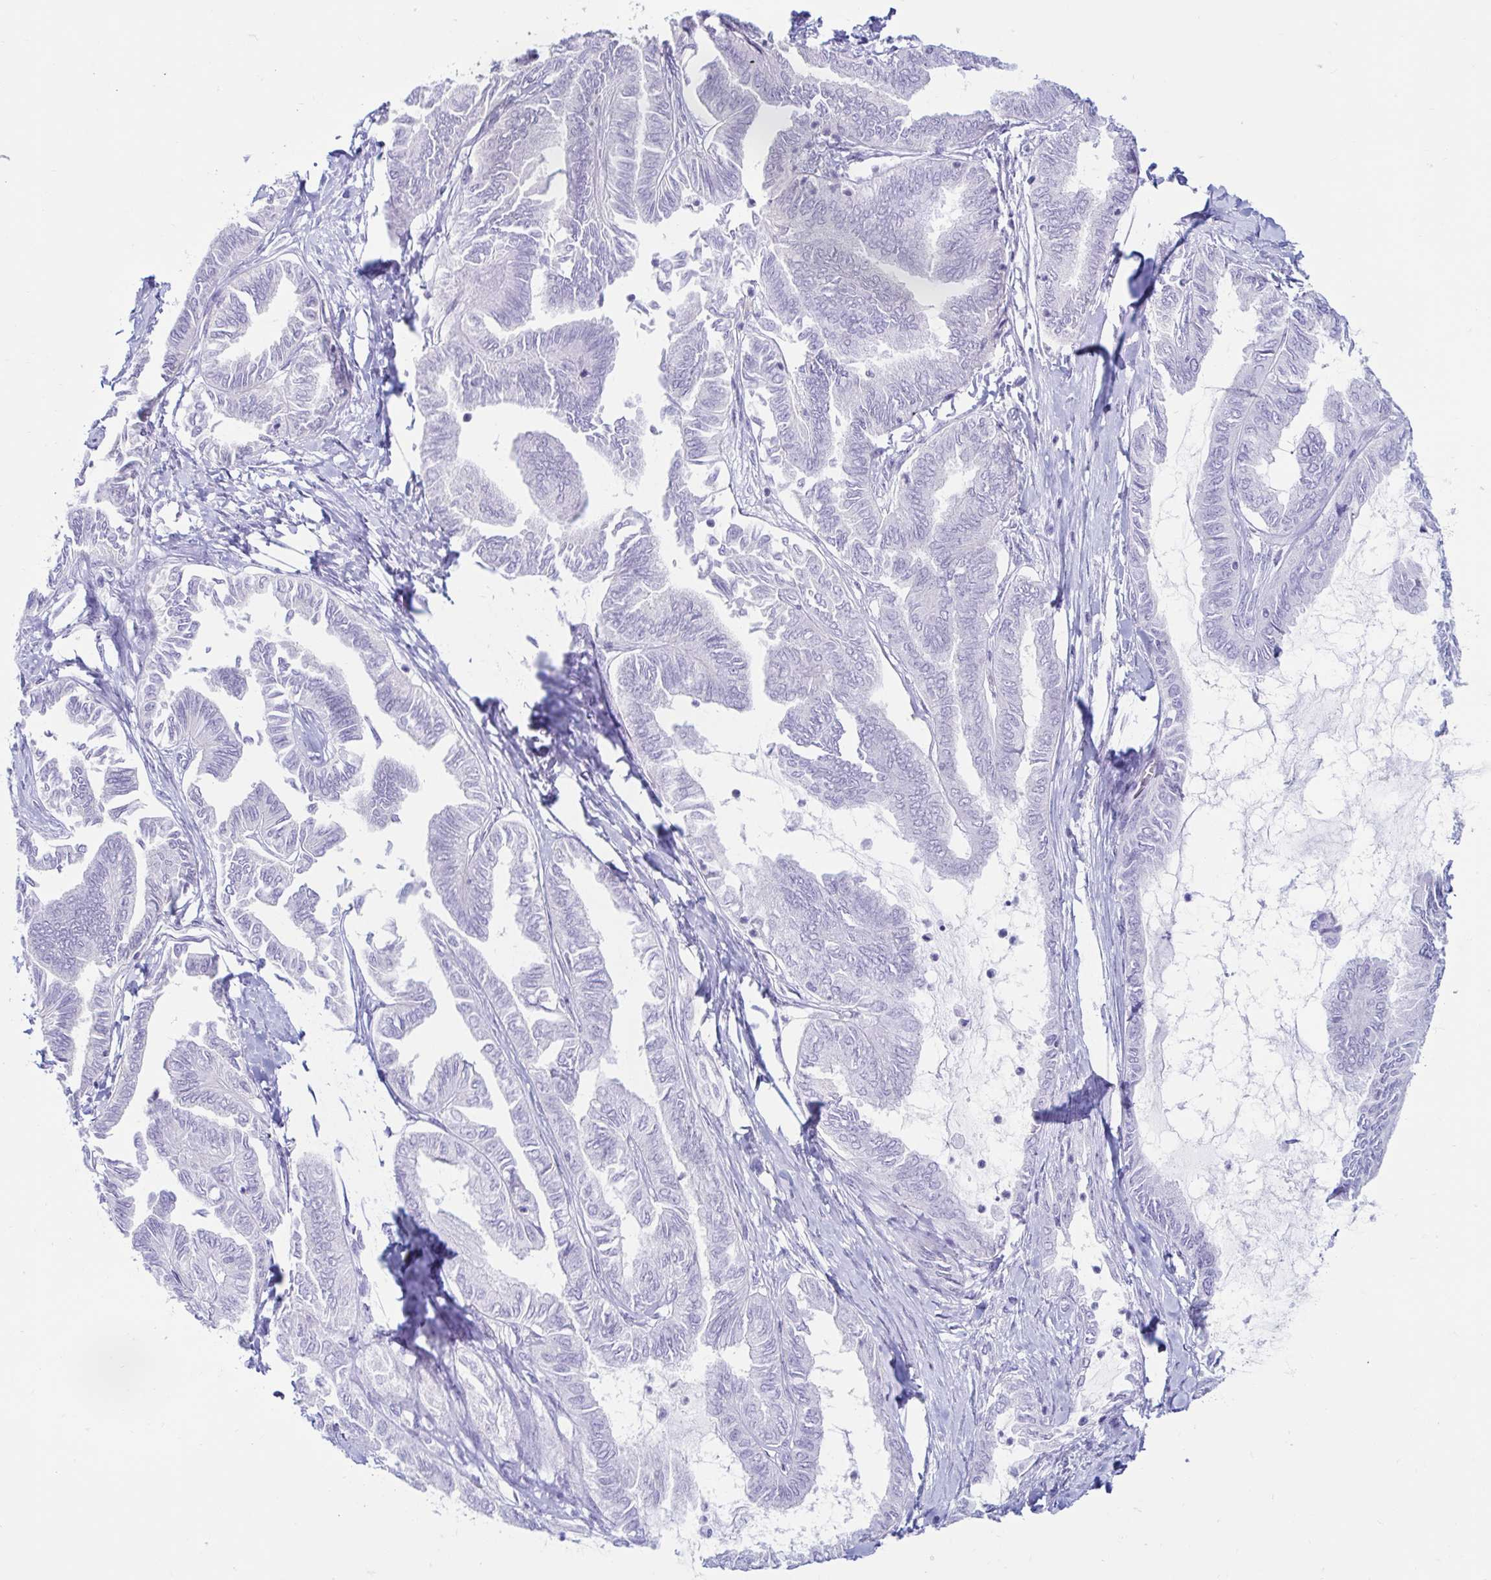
{"staining": {"intensity": "negative", "quantity": "none", "location": "none"}, "tissue": "ovarian cancer", "cell_type": "Tumor cells", "image_type": "cancer", "snomed": [{"axis": "morphology", "description": "Carcinoma, endometroid"}, {"axis": "topography", "description": "Ovary"}], "caption": "A high-resolution histopathology image shows immunohistochemistry staining of endometroid carcinoma (ovarian), which shows no significant positivity in tumor cells.", "gene": "BEST1", "patient": {"sex": "female", "age": 70}}